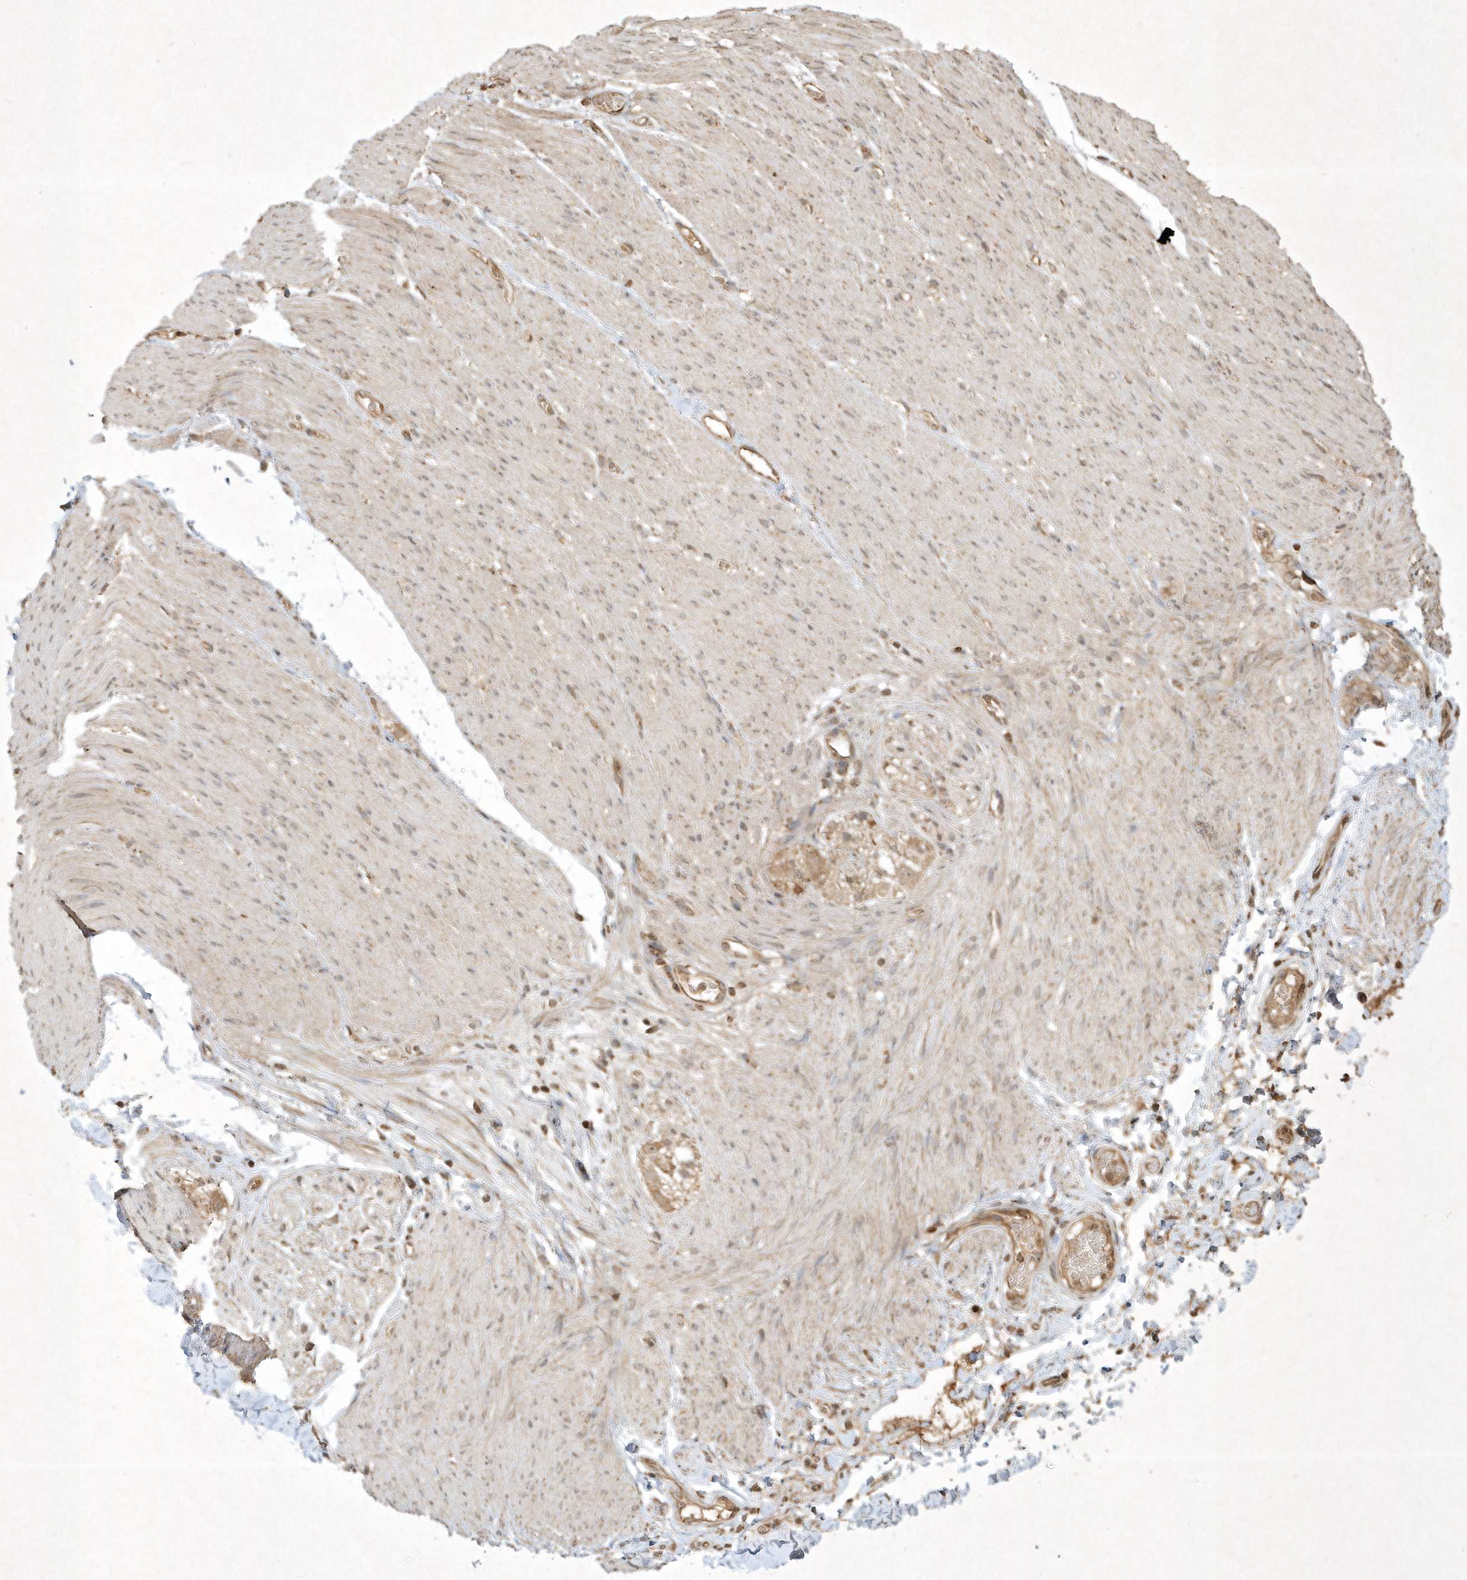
{"staining": {"intensity": "negative", "quantity": "none", "location": "none"}, "tissue": "adipose tissue", "cell_type": "Adipocytes", "image_type": "normal", "snomed": [{"axis": "morphology", "description": "Normal tissue, NOS"}, {"axis": "topography", "description": "Colon"}, {"axis": "topography", "description": "Peripheral nerve tissue"}], "caption": "Immunohistochemistry of unremarkable human adipose tissue shows no positivity in adipocytes. (DAB IHC, high magnification).", "gene": "PLTP", "patient": {"sex": "female", "age": 61}}